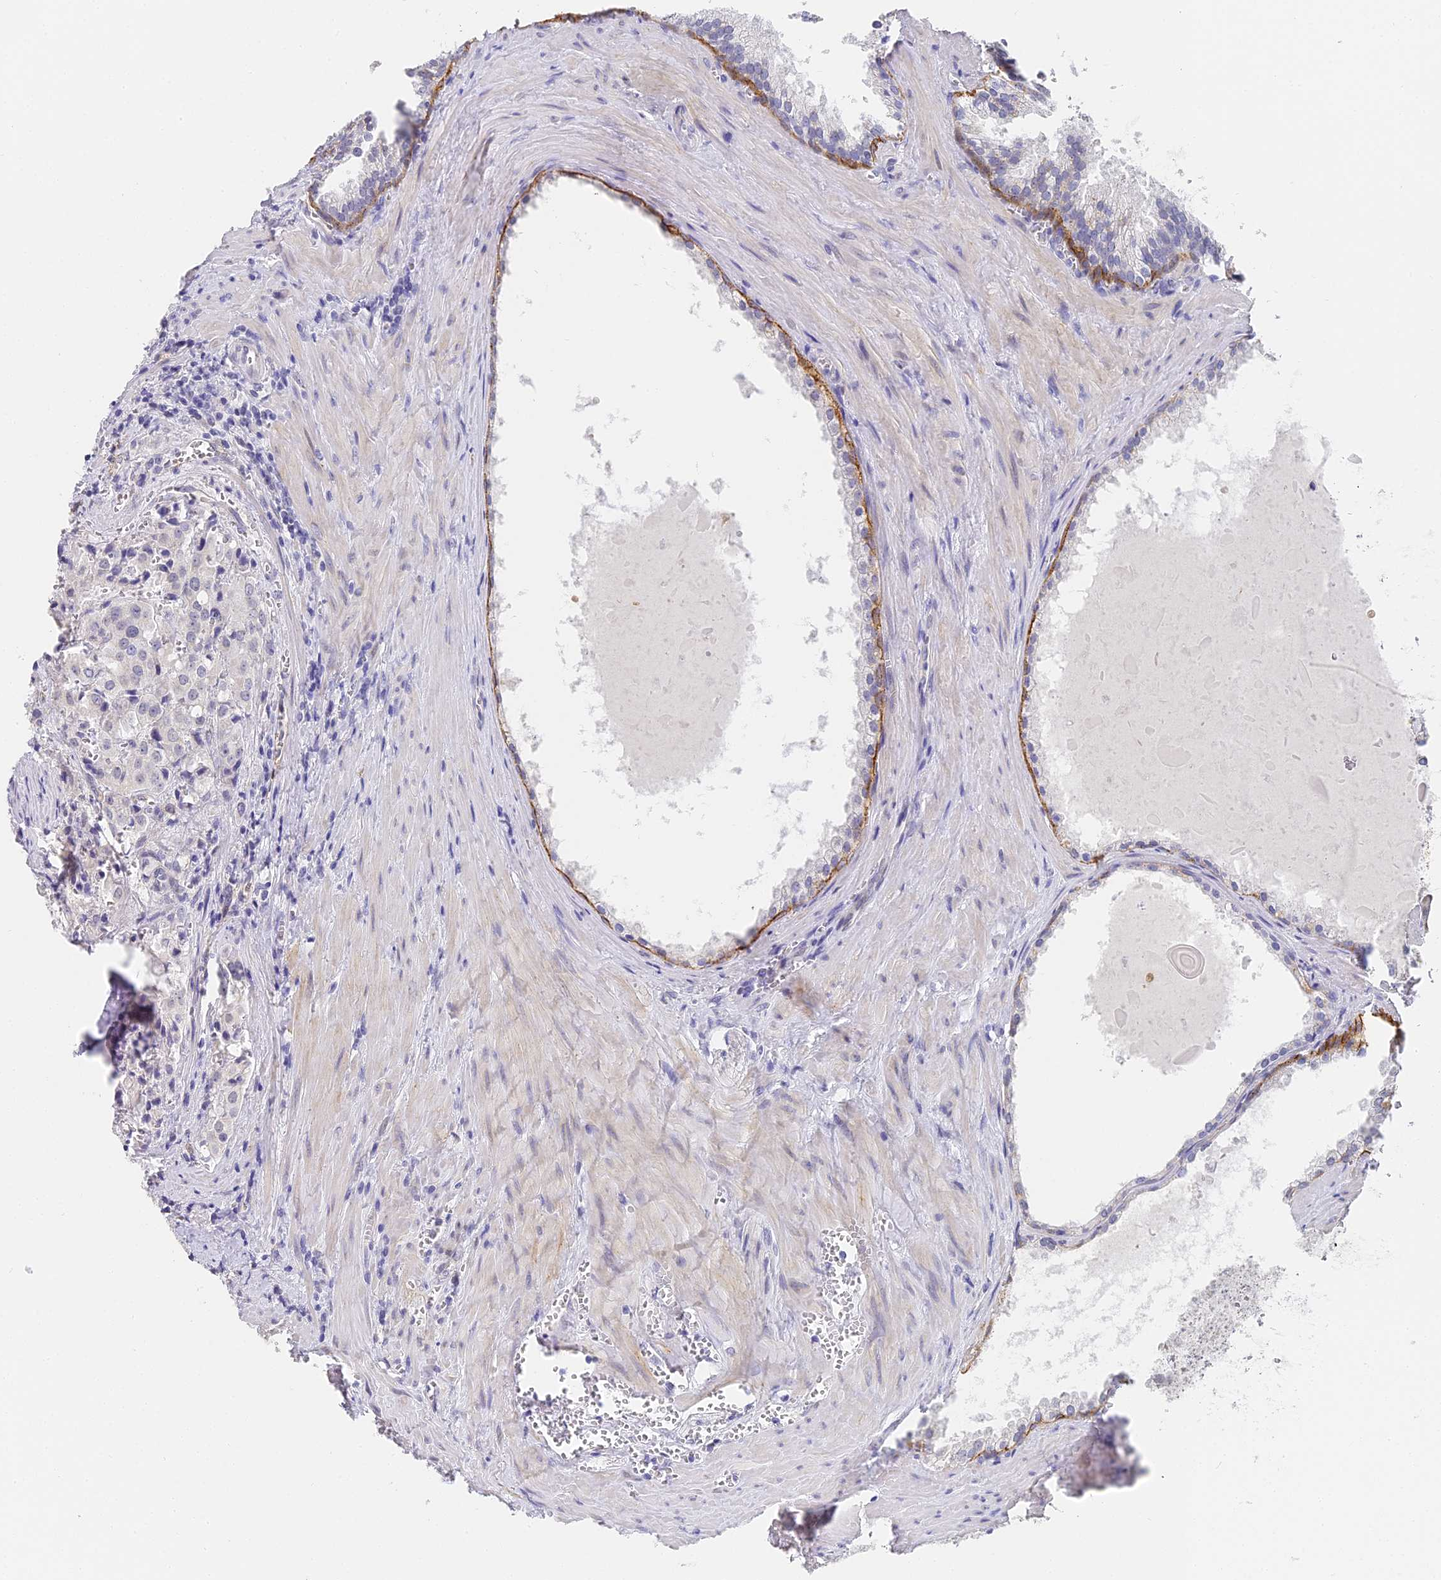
{"staining": {"intensity": "negative", "quantity": "none", "location": "none"}, "tissue": "prostate cancer", "cell_type": "Tumor cells", "image_type": "cancer", "snomed": [{"axis": "morphology", "description": "Adenocarcinoma, High grade"}, {"axis": "topography", "description": "Prostate"}], "caption": "Protein analysis of prostate adenocarcinoma (high-grade) displays no significant positivity in tumor cells.", "gene": "GJA1", "patient": {"sex": "male", "age": 68}}